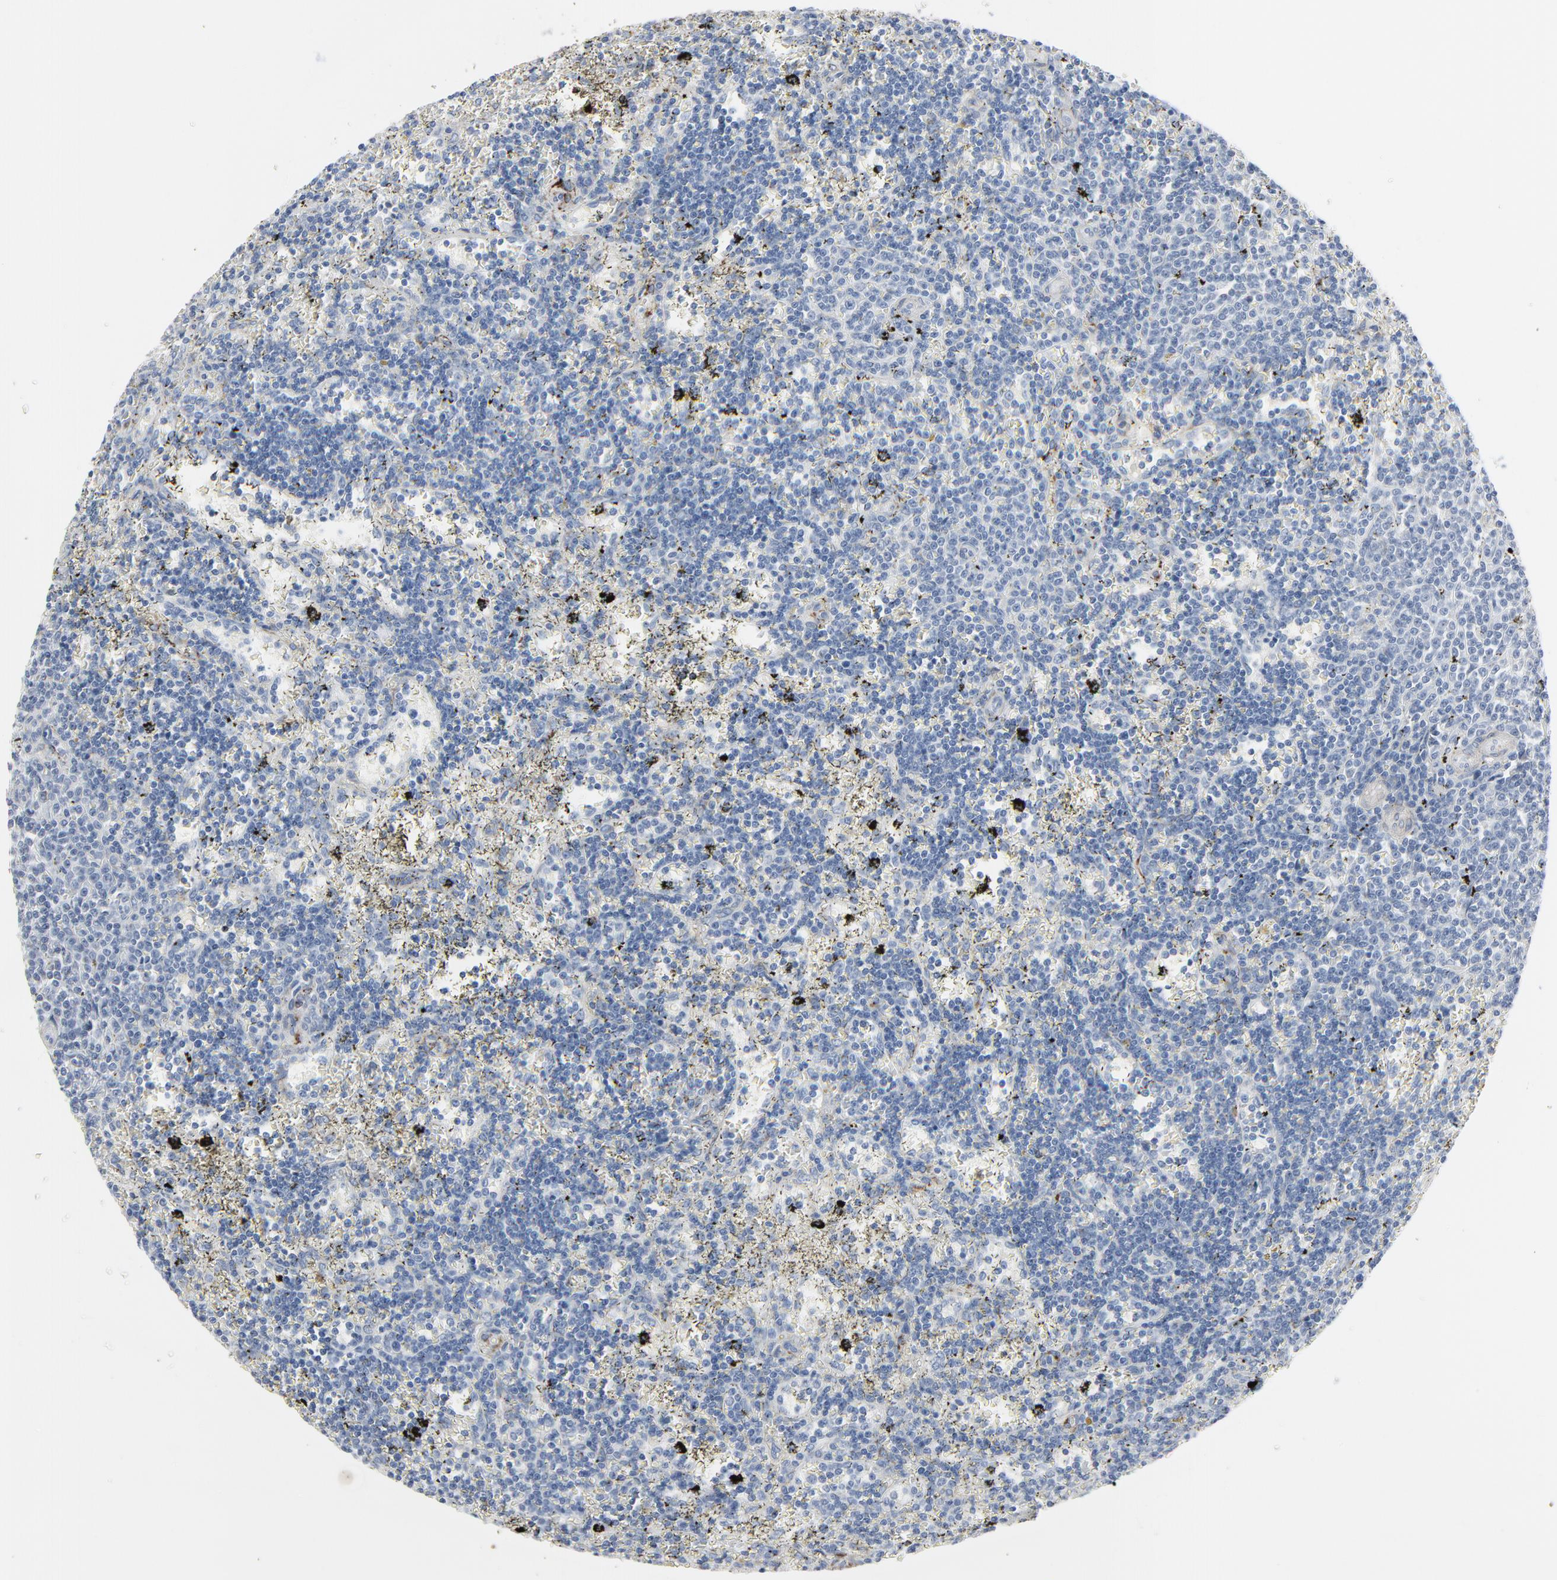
{"staining": {"intensity": "negative", "quantity": "none", "location": "none"}, "tissue": "lymphoma", "cell_type": "Tumor cells", "image_type": "cancer", "snomed": [{"axis": "morphology", "description": "Malignant lymphoma, non-Hodgkin's type, Low grade"}, {"axis": "topography", "description": "Spleen"}], "caption": "Human low-grade malignant lymphoma, non-Hodgkin's type stained for a protein using immunohistochemistry (IHC) demonstrates no staining in tumor cells.", "gene": "BGN", "patient": {"sex": "male", "age": 60}}